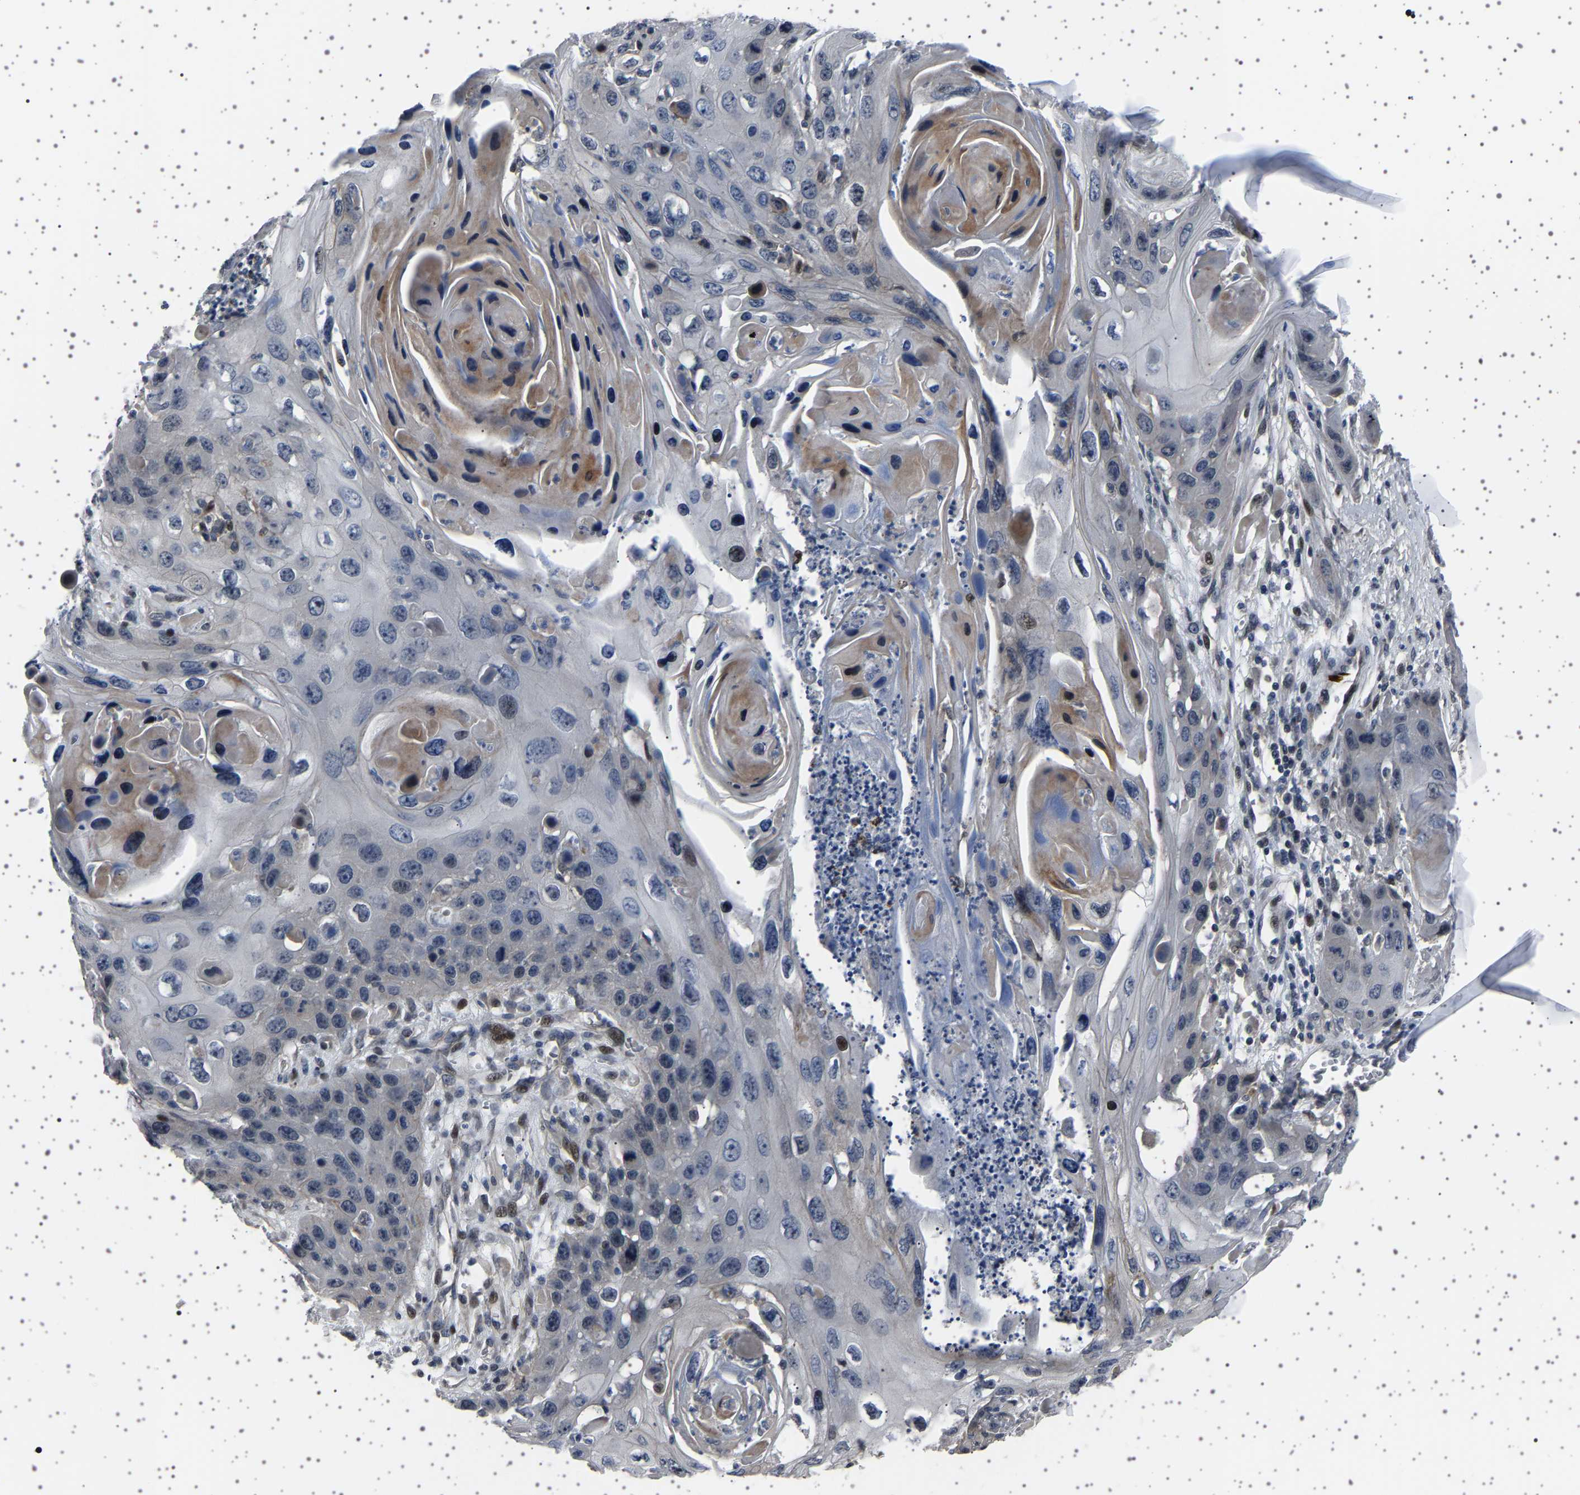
{"staining": {"intensity": "moderate", "quantity": "<25%", "location": "nuclear"}, "tissue": "skin cancer", "cell_type": "Tumor cells", "image_type": "cancer", "snomed": [{"axis": "morphology", "description": "Squamous cell carcinoma, NOS"}, {"axis": "topography", "description": "Skin"}], "caption": "Protein staining demonstrates moderate nuclear staining in about <25% of tumor cells in skin cancer. (DAB (3,3'-diaminobenzidine) = brown stain, brightfield microscopy at high magnification).", "gene": "PAK5", "patient": {"sex": "male", "age": 55}}